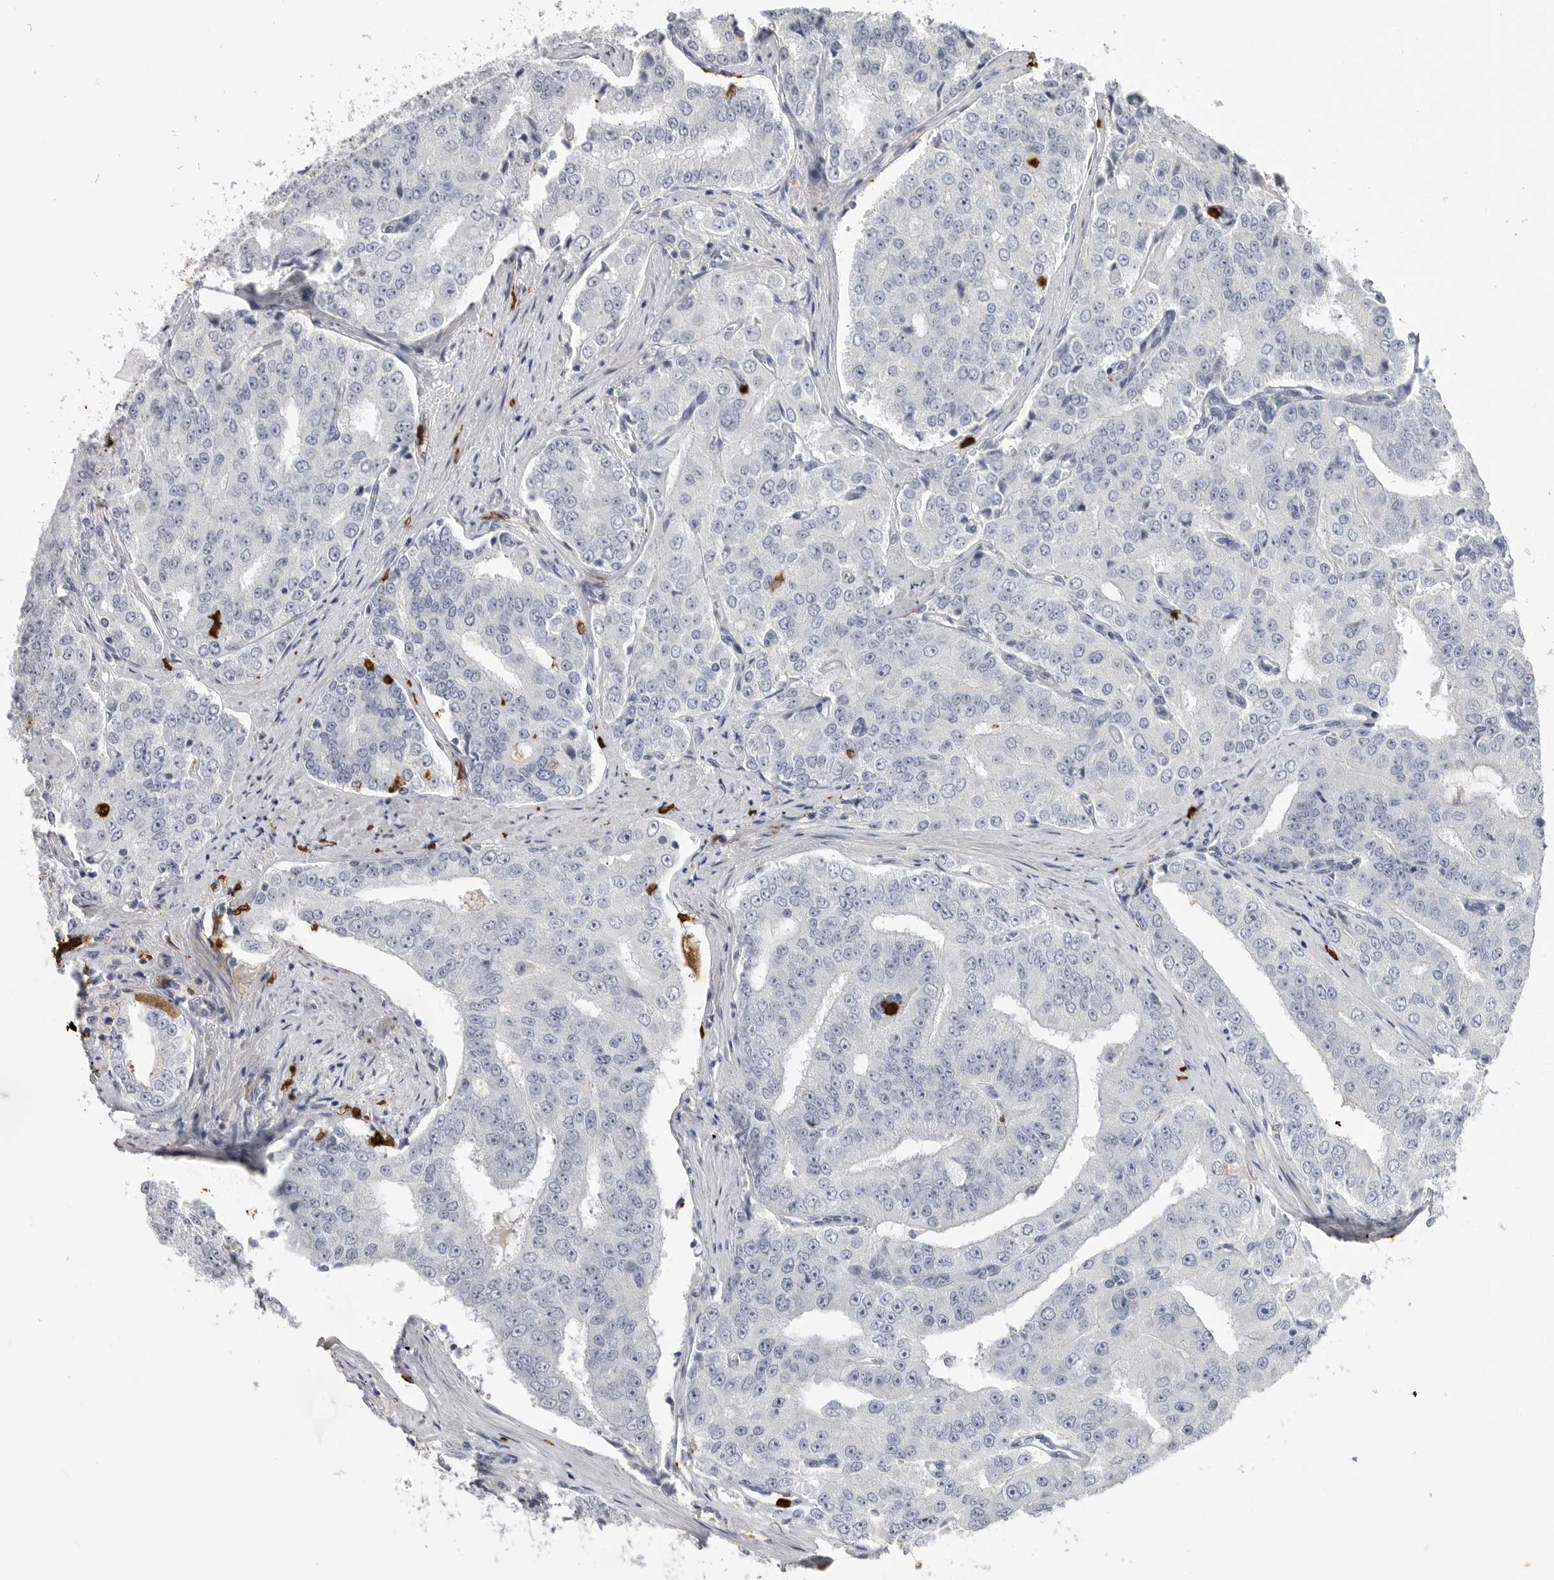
{"staining": {"intensity": "negative", "quantity": "none", "location": "none"}, "tissue": "prostate cancer", "cell_type": "Tumor cells", "image_type": "cancer", "snomed": [{"axis": "morphology", "description": "Adenocarcinoma, High grade"}, {"axis": "topography", "description": "Prostate"}], "caption": "Immunohistochemical staining of adenocarcinoma (high-grade) (prostate) demonstrates no significant expression in tumor cells.", "gene": "CYB561D1", "patient": {"sex": "male", "age": 58}}